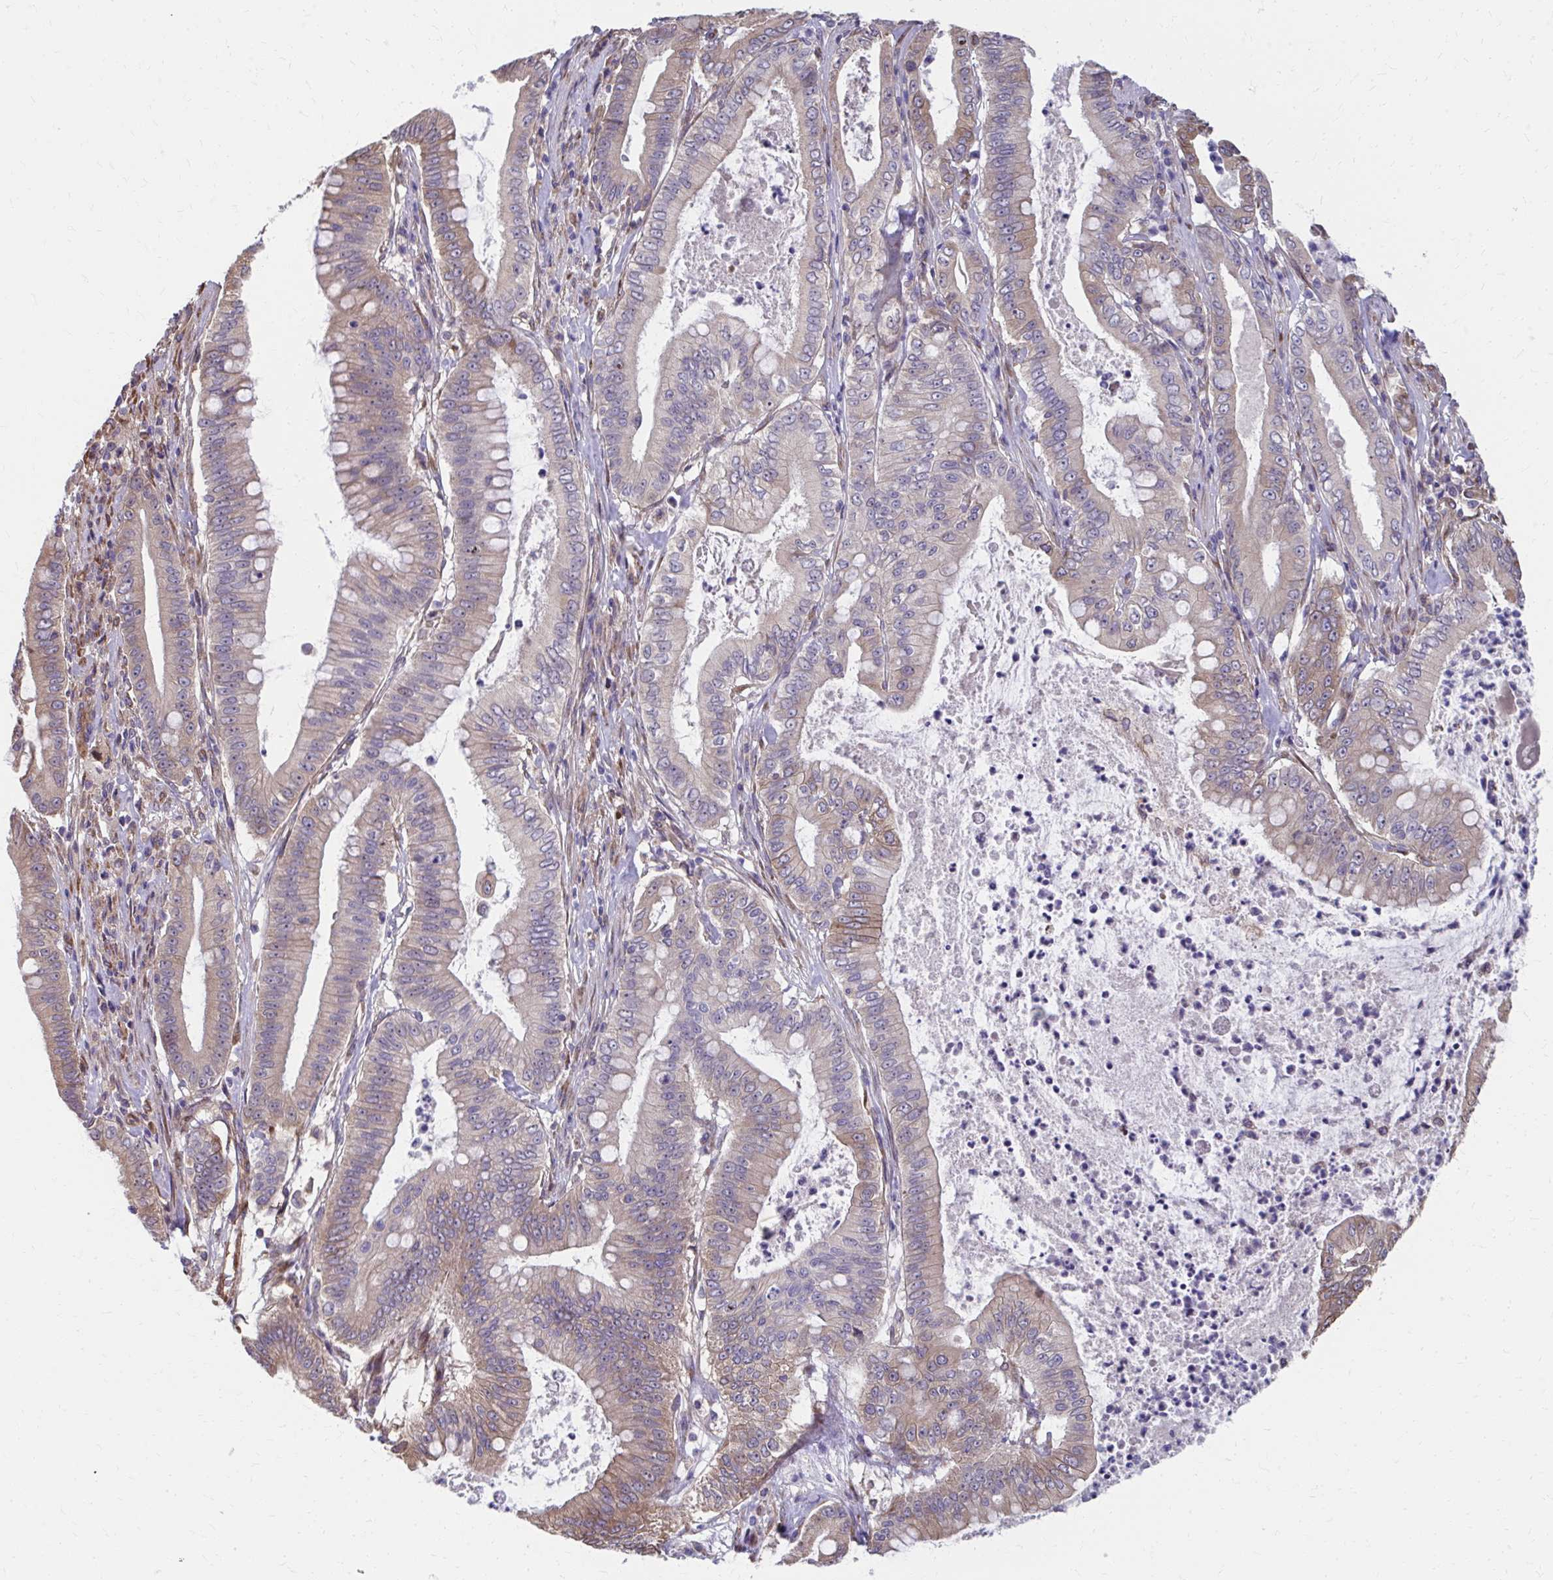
{"staining": {"intensity": "weak", "quantity": ">75%", "location": "cytoplasmic/membranous"}, "tissue": "pancreatic cancer", "cell_type": "Tumor cells", "image_type": "cancer", "snomed": [{"axis": "morphology", "description": "Adenocarcinoma, NOS"}, {"axis": "topography", "description": "Pancreas"}], "caption": "An image of pancreatic cancer stained for a protein exhibits weak cytoplasmic/membranous brown staining in tumor cells. (DAB IHC, brown staining for protein, blue staining for nuclei).", "gene": "ZNF778", "patient": {"sex": "male", "age": 71}}